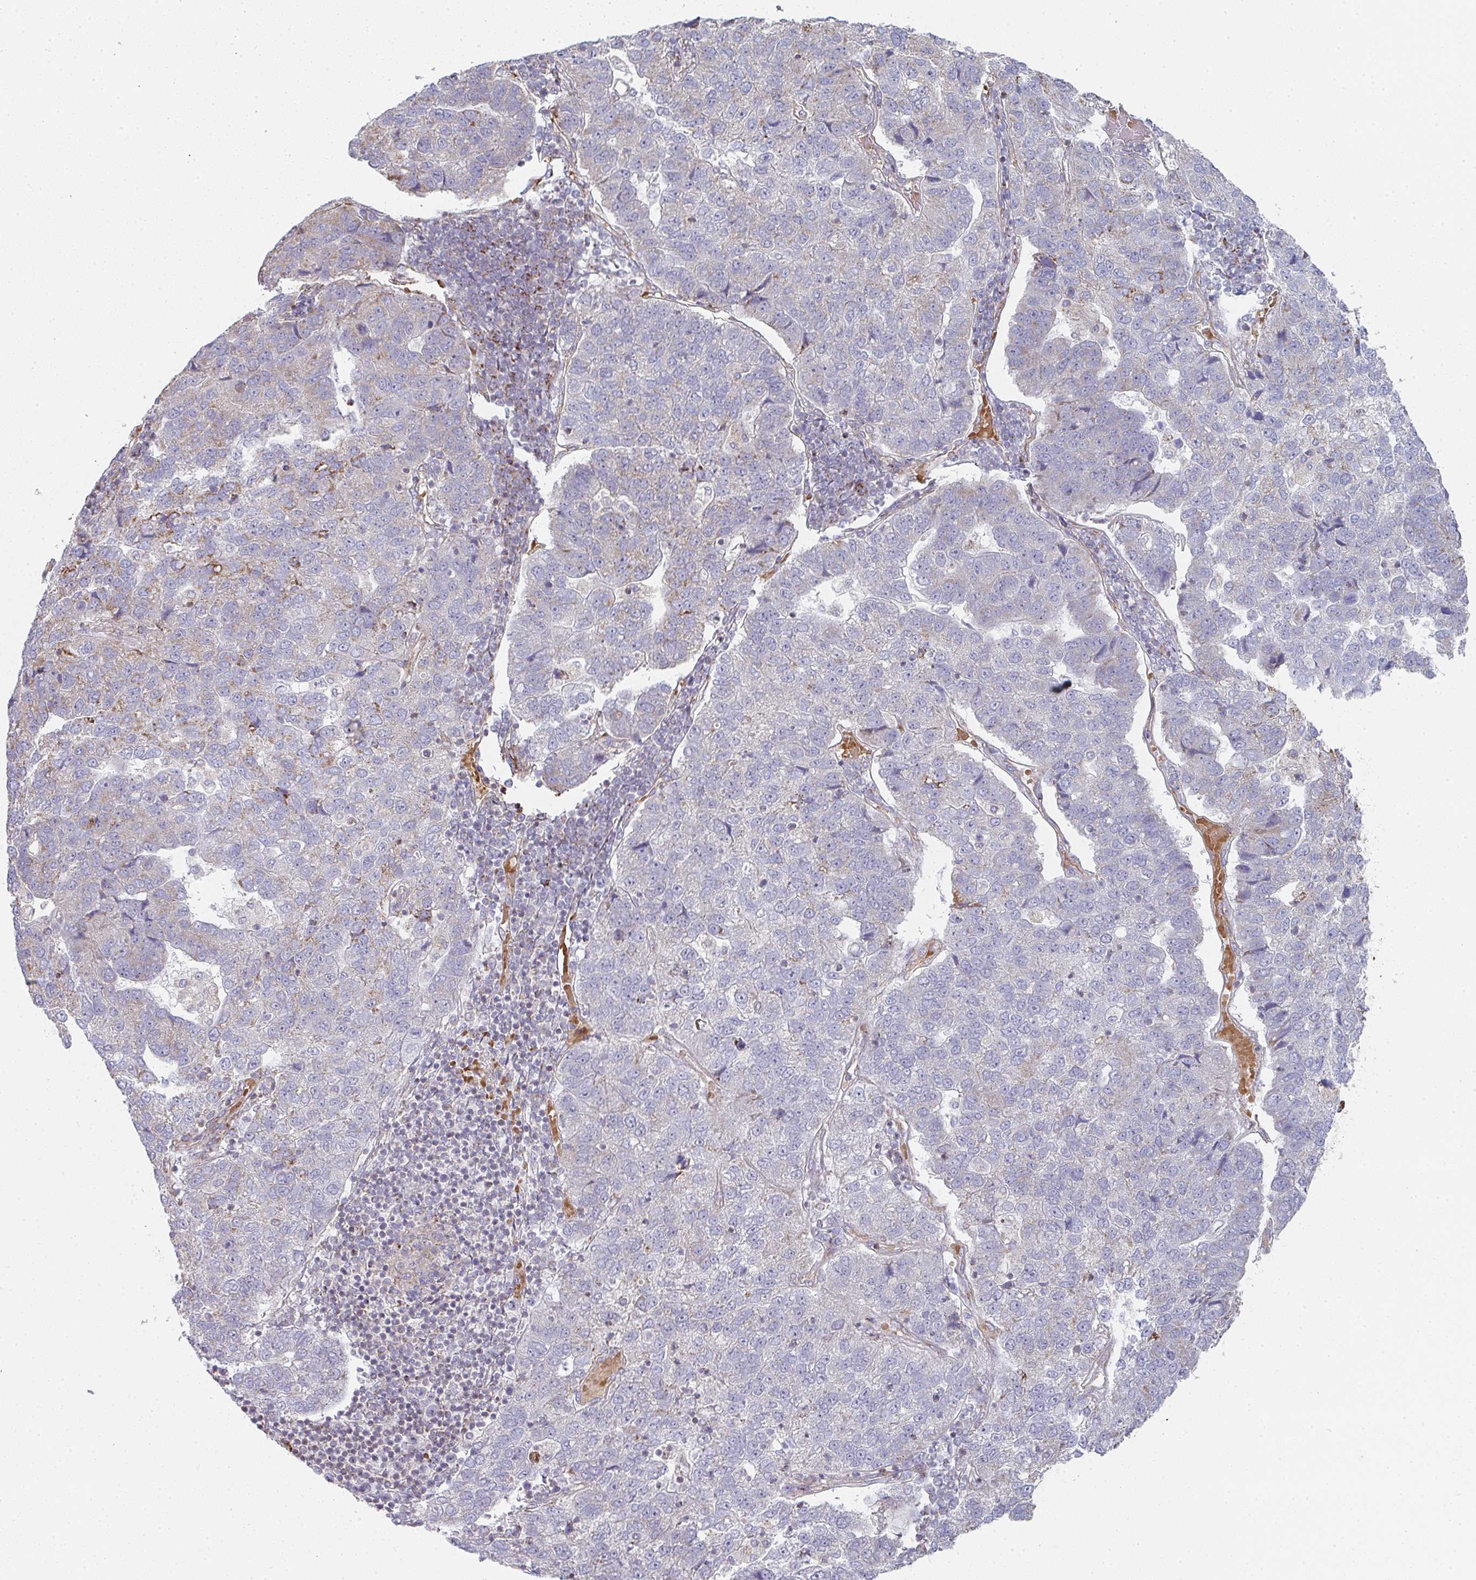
{"staining": {"intensity": "negative", "quantity": "none", "location": "none"}, "tissue": "pancreatic cancer", "cell_type": "Tumor cells", "image_type": "cancer", "snomed": [{"axis": "morphology", "description": "Adenocarcinoma, NOS"}, {"axis": "topography", "description": "Pancreas"}], "caption": "An immunohistochemistry image of pancreatic cancer (adenocarcinoma) is shown. There is no staining in tumor cells of pancreatic cancer (adenocarcinoma).", "gene": "ZNF526", "patient": {"sex": "female", "age": 61}}